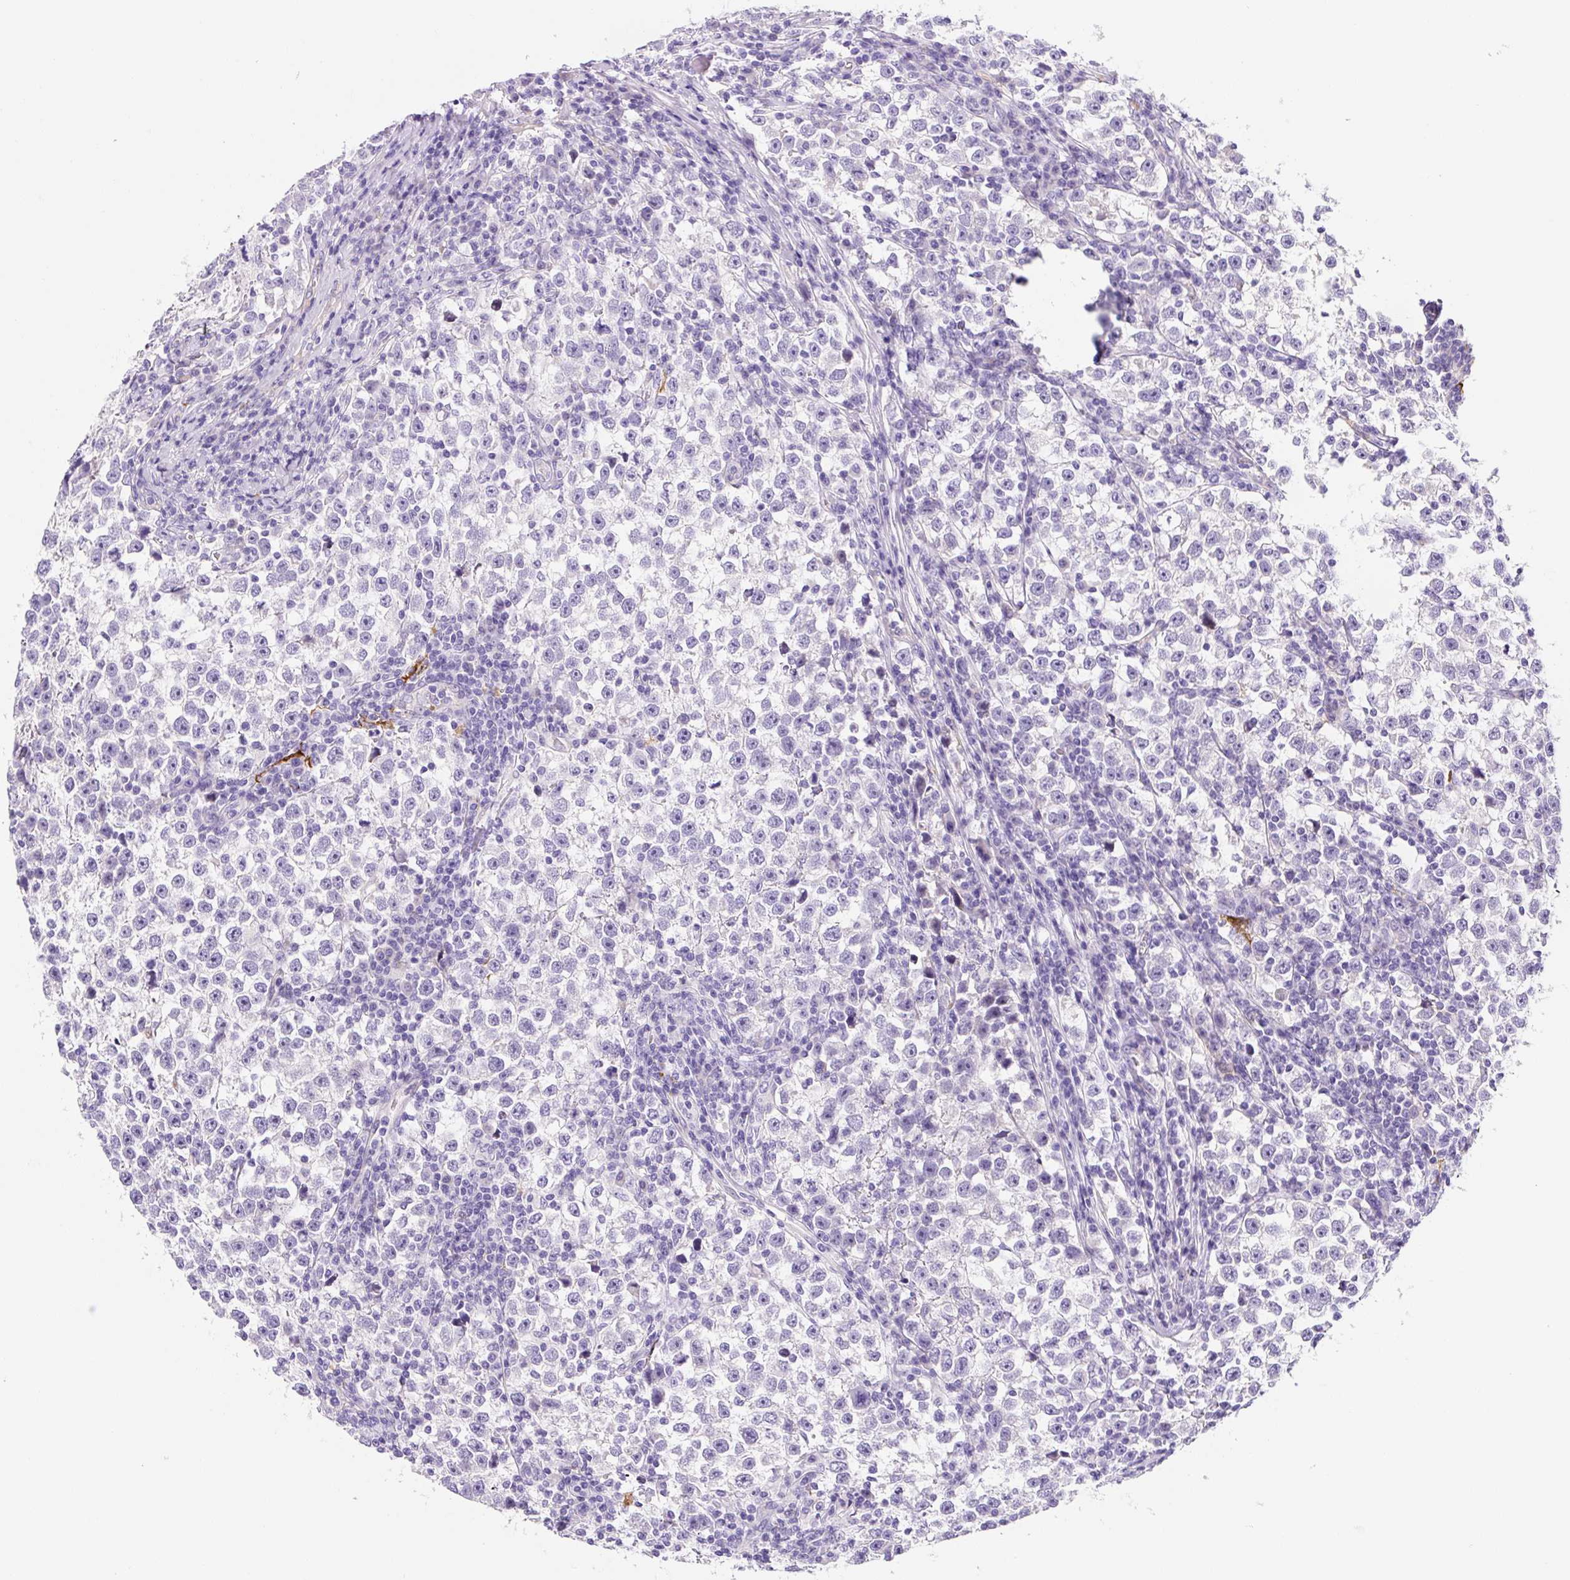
{"staining": {"intensity": "negative", "quantity": "none", "location": "none"}, "tissue": "testis cancer", "cell_type": "Tumor cells", "image_type": "cancer", "snomed": [{"axis": "morphology", "description": "Normal tissue, NOS"}, {"axis": "morphology", "description": "Seminoma, NOS"}, {"axis": "topography", "description": "Testis"}], "caption": "Immunohistochemistry (IHC) of human testis cancer displays no staining in tumor cells.", "gene": "ASB4", "patient": {"sex": "male", "age": 43}}